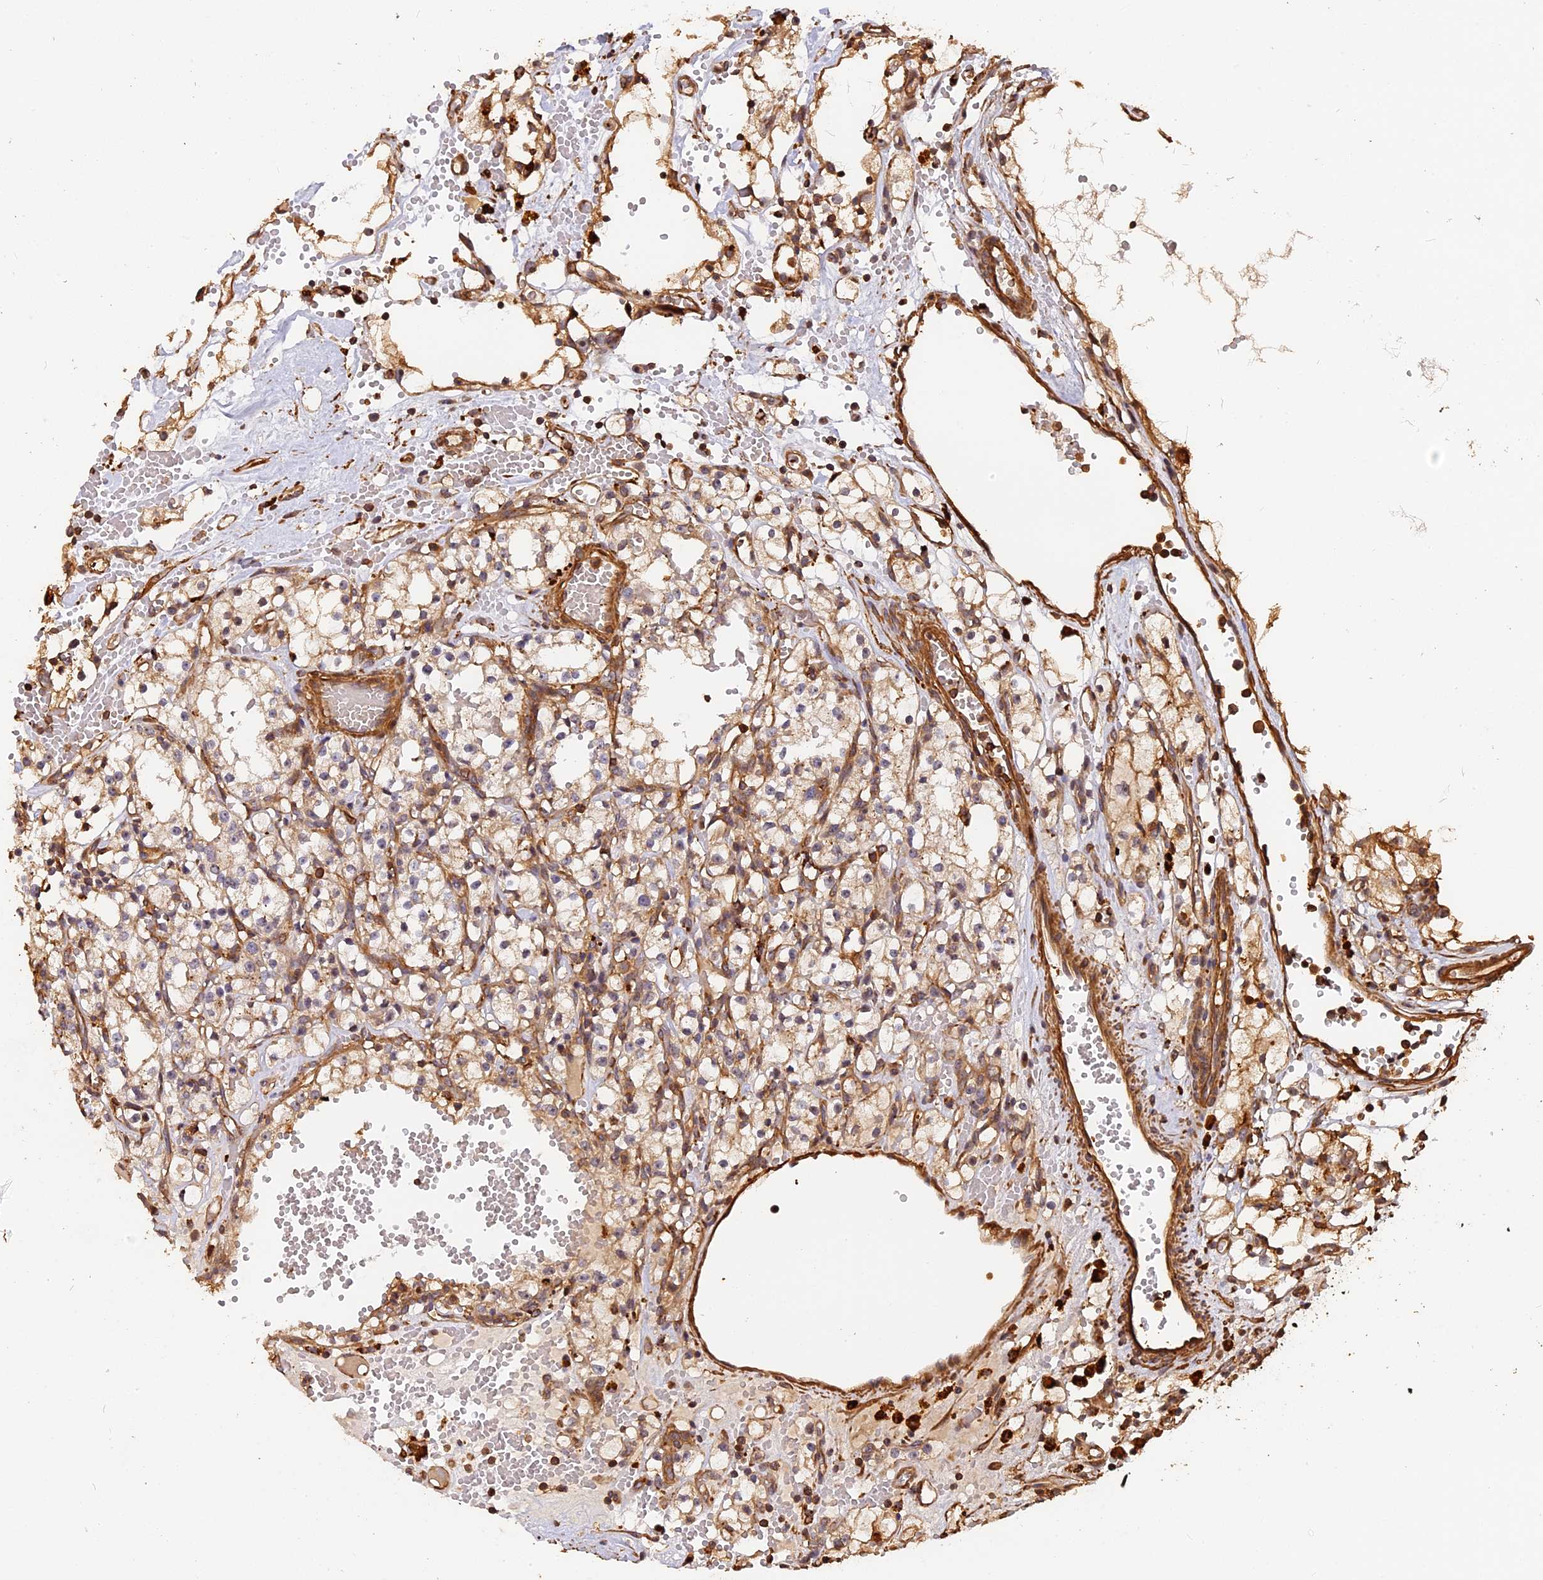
{"staining": {"intensity": "weak", "quantity": ">75%", "location": "cytoplasmic/membranous"}, "tissue": "renal cancer", "cell_type": "Tumor cells", "image_type": "cancer", "snomed": [{"axis": "morphology", "description": "Adenocarcinoma, NOS"}, {"axis": "topography", "description": "Kidney"}], "caption": "This histopathology image reveals immunohistochemistry staining of human renal cancer (adenocarcinoma), with low weak cytoplasmic/membranous staining in about >75% of tumor cells.", "gene": "MMP15", "patient": {"sex": "male", "age": 56}}